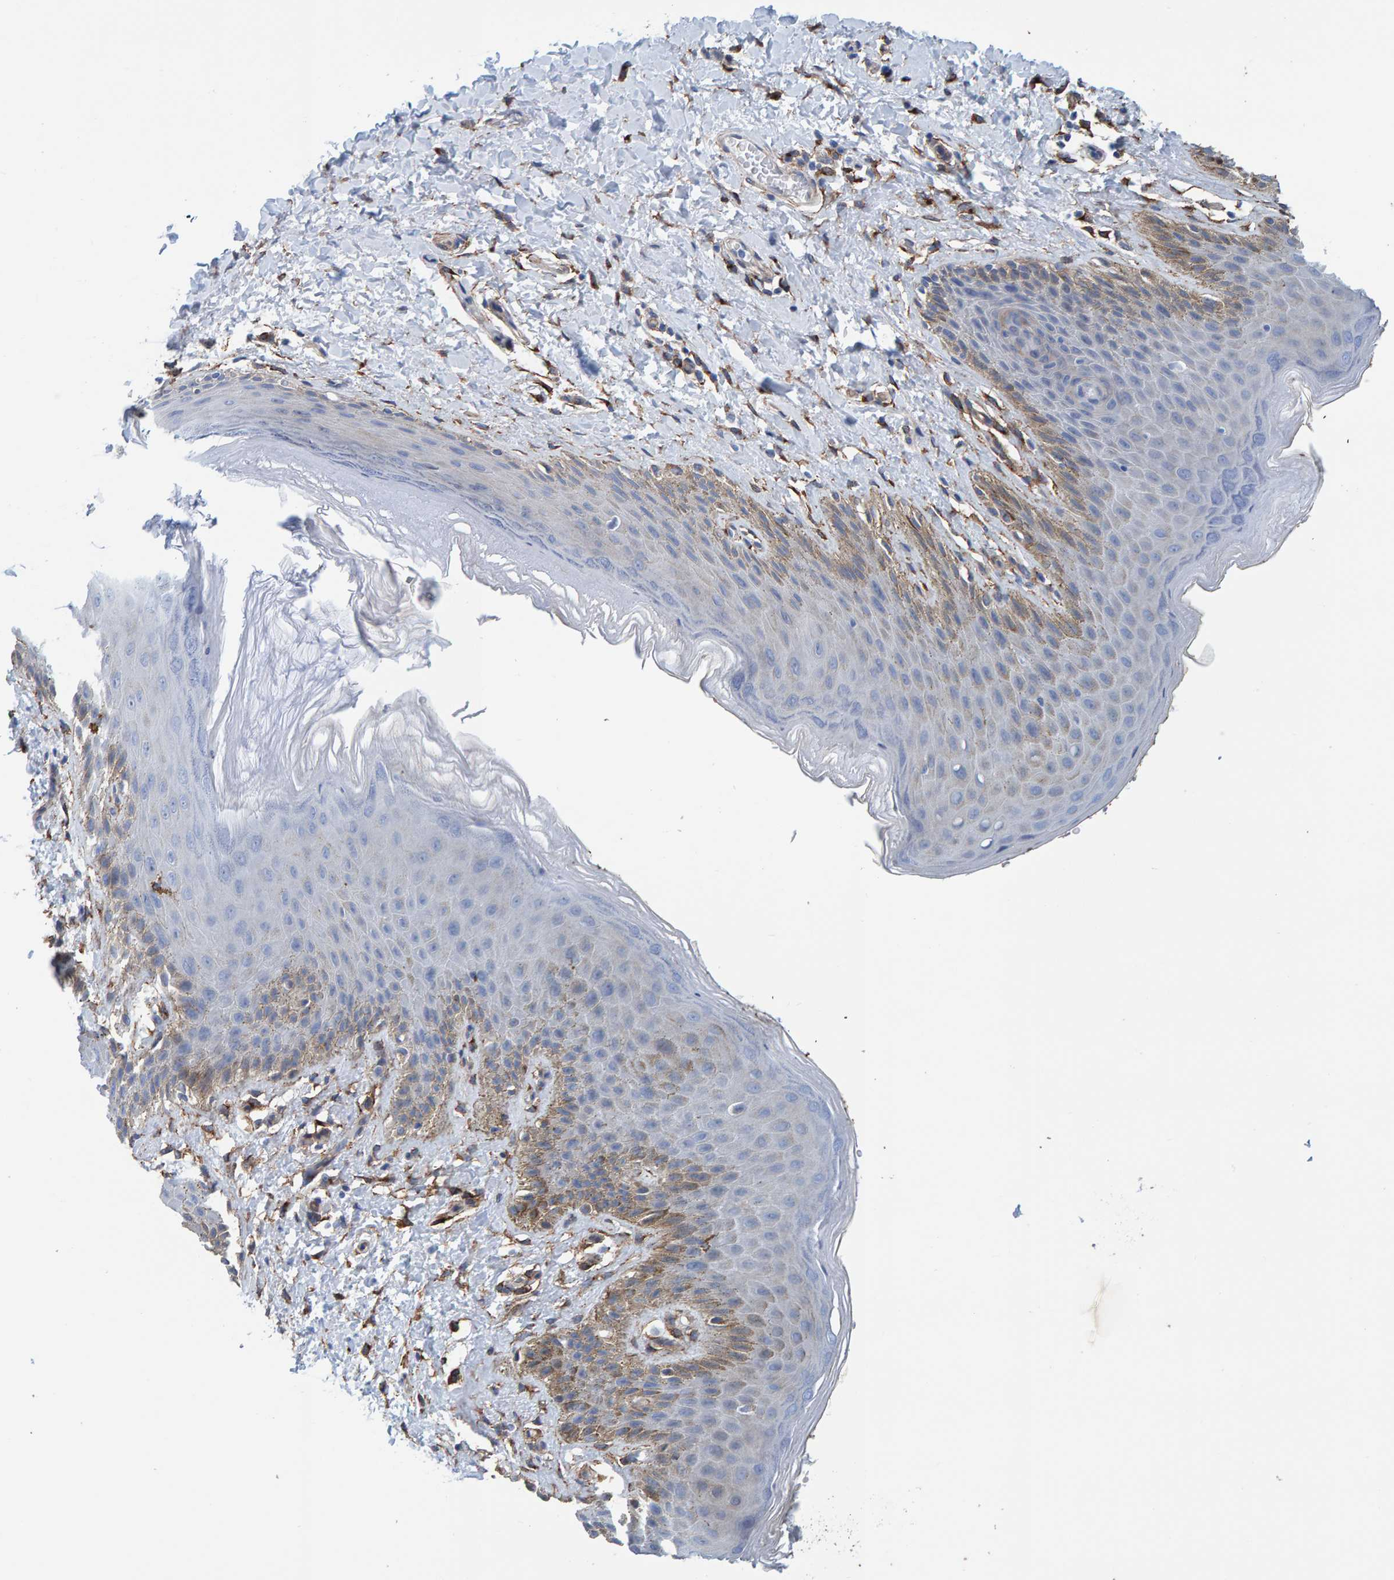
{"staining": {"intensity": "weak", "quantity": "<25%", "location": "cytoplasmic/membranous"}, "tissue": "skin", "cell_type": "Epidermal cells", "image_type": "normal", "snomed": [{"axis": "morphology", "description": "Normal tissue, NOS"}, {"axis": "topography", "description": "Anal"}, {"axis": "topography", "description": "Peripheral nerve tissue"}], "caption": "High magnification brightfield microscopy of normal skin stained with DAB (3,3'-diaminobenzidine) (brown) and counterstained with hematoxylin (blue): epidermal cells show no significant staining.", "gene": "LRP1", "patient": {"sex": "male", "age": 44}}